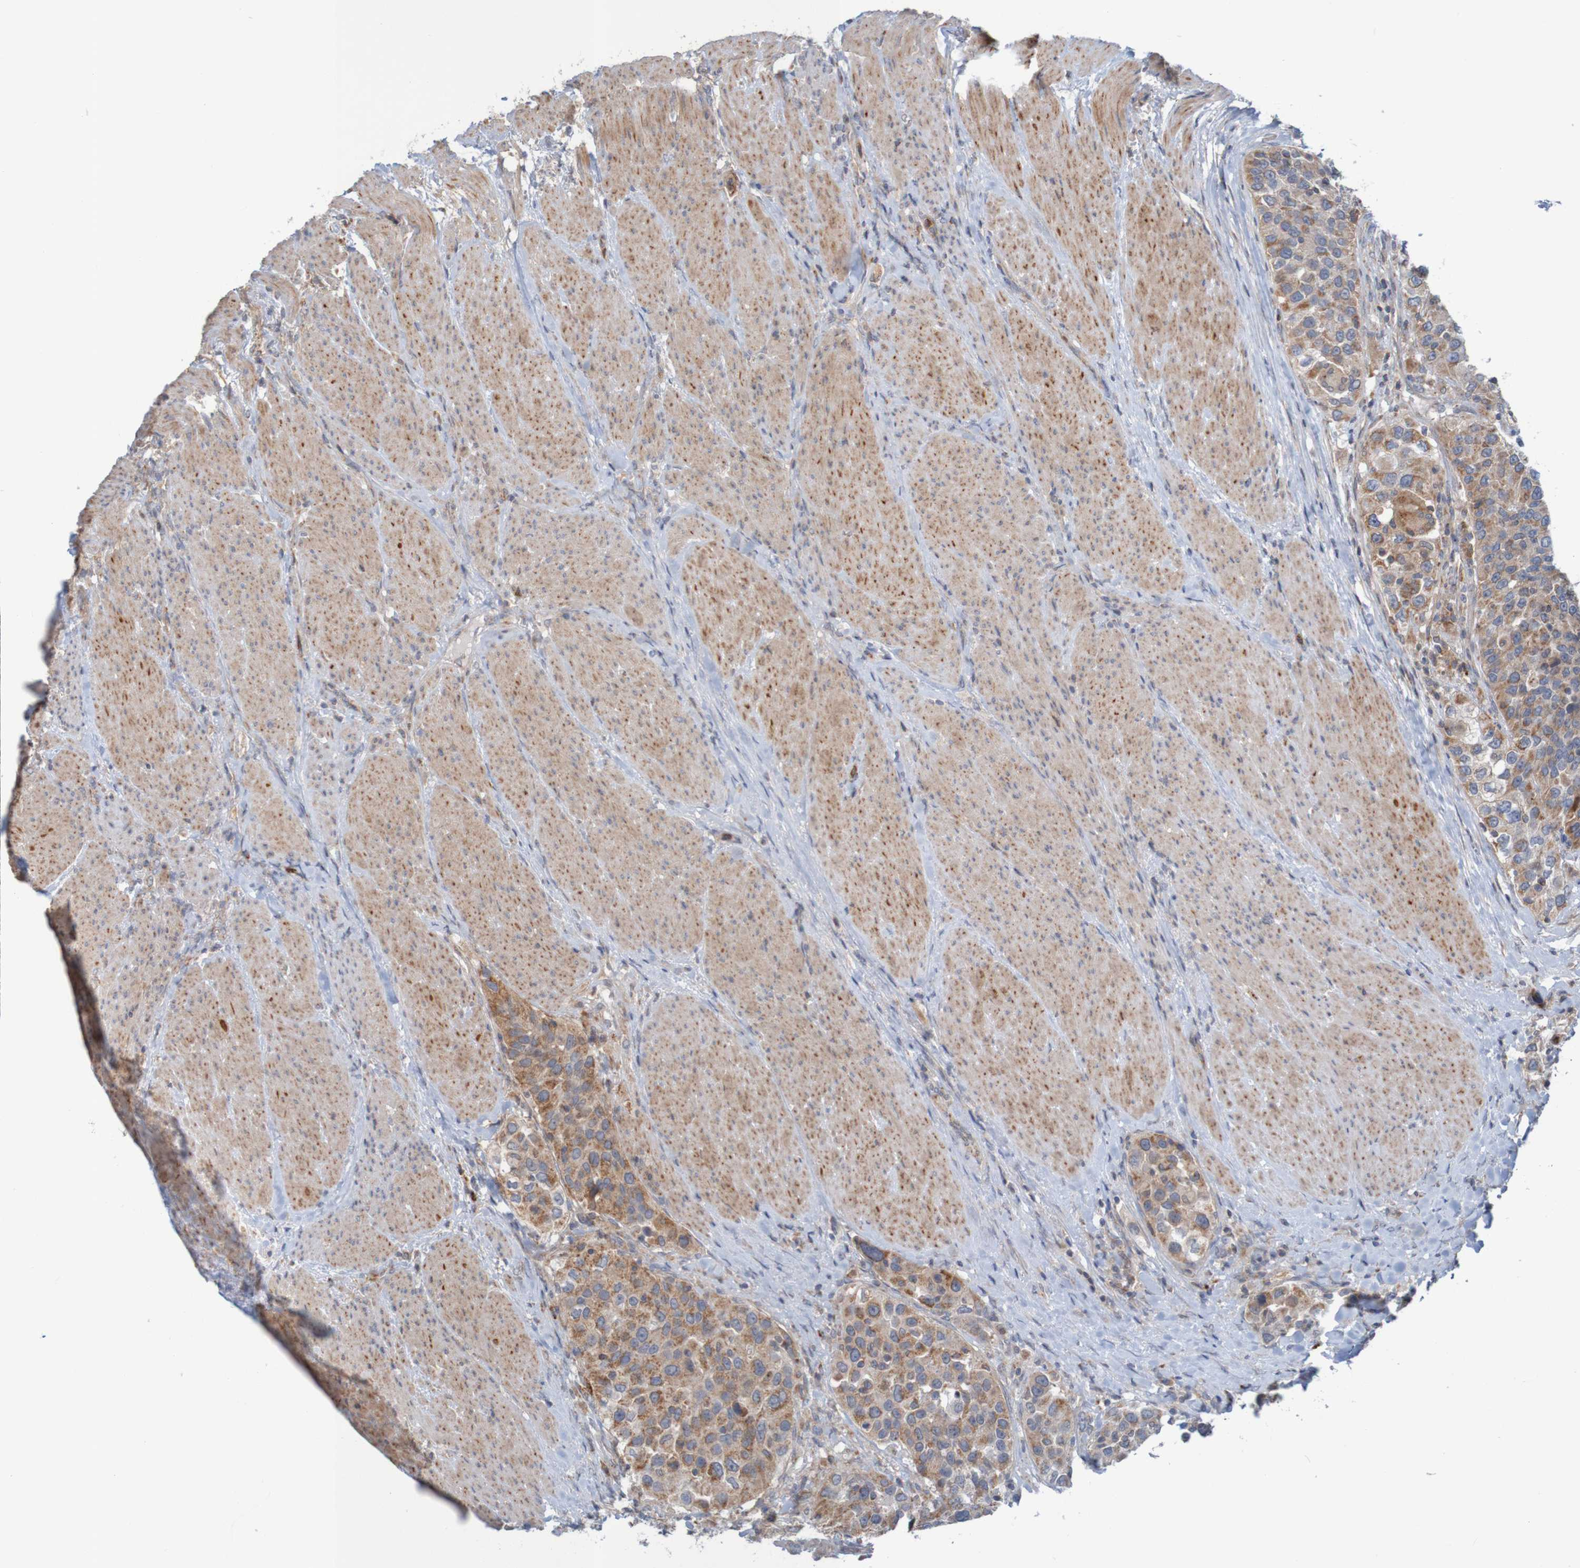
{"staining": {"intensity": "moderate", "quantity": ">75%", "location": "cytoplasmic/membranous"}, "tissue": "urothelial cancer", "cell_type": "Tumor cells", "image_type": "cancer", "snomed": [{"axis": "morphology", "description": "Urothelial carcinoma, High grade"}, {"axis": "topography", "description": "Urinary bladder"}], "caption": "IHC (DAB (3,3'-diaminobenzidine)) staining of human high-grade urothelial carcinoma demonstrates moderate cytoplasmic/membranous protein positivity in about >75% of tumor cells.", "gene": "NAV2", "patient": {"sex": "female", "age": 80}}